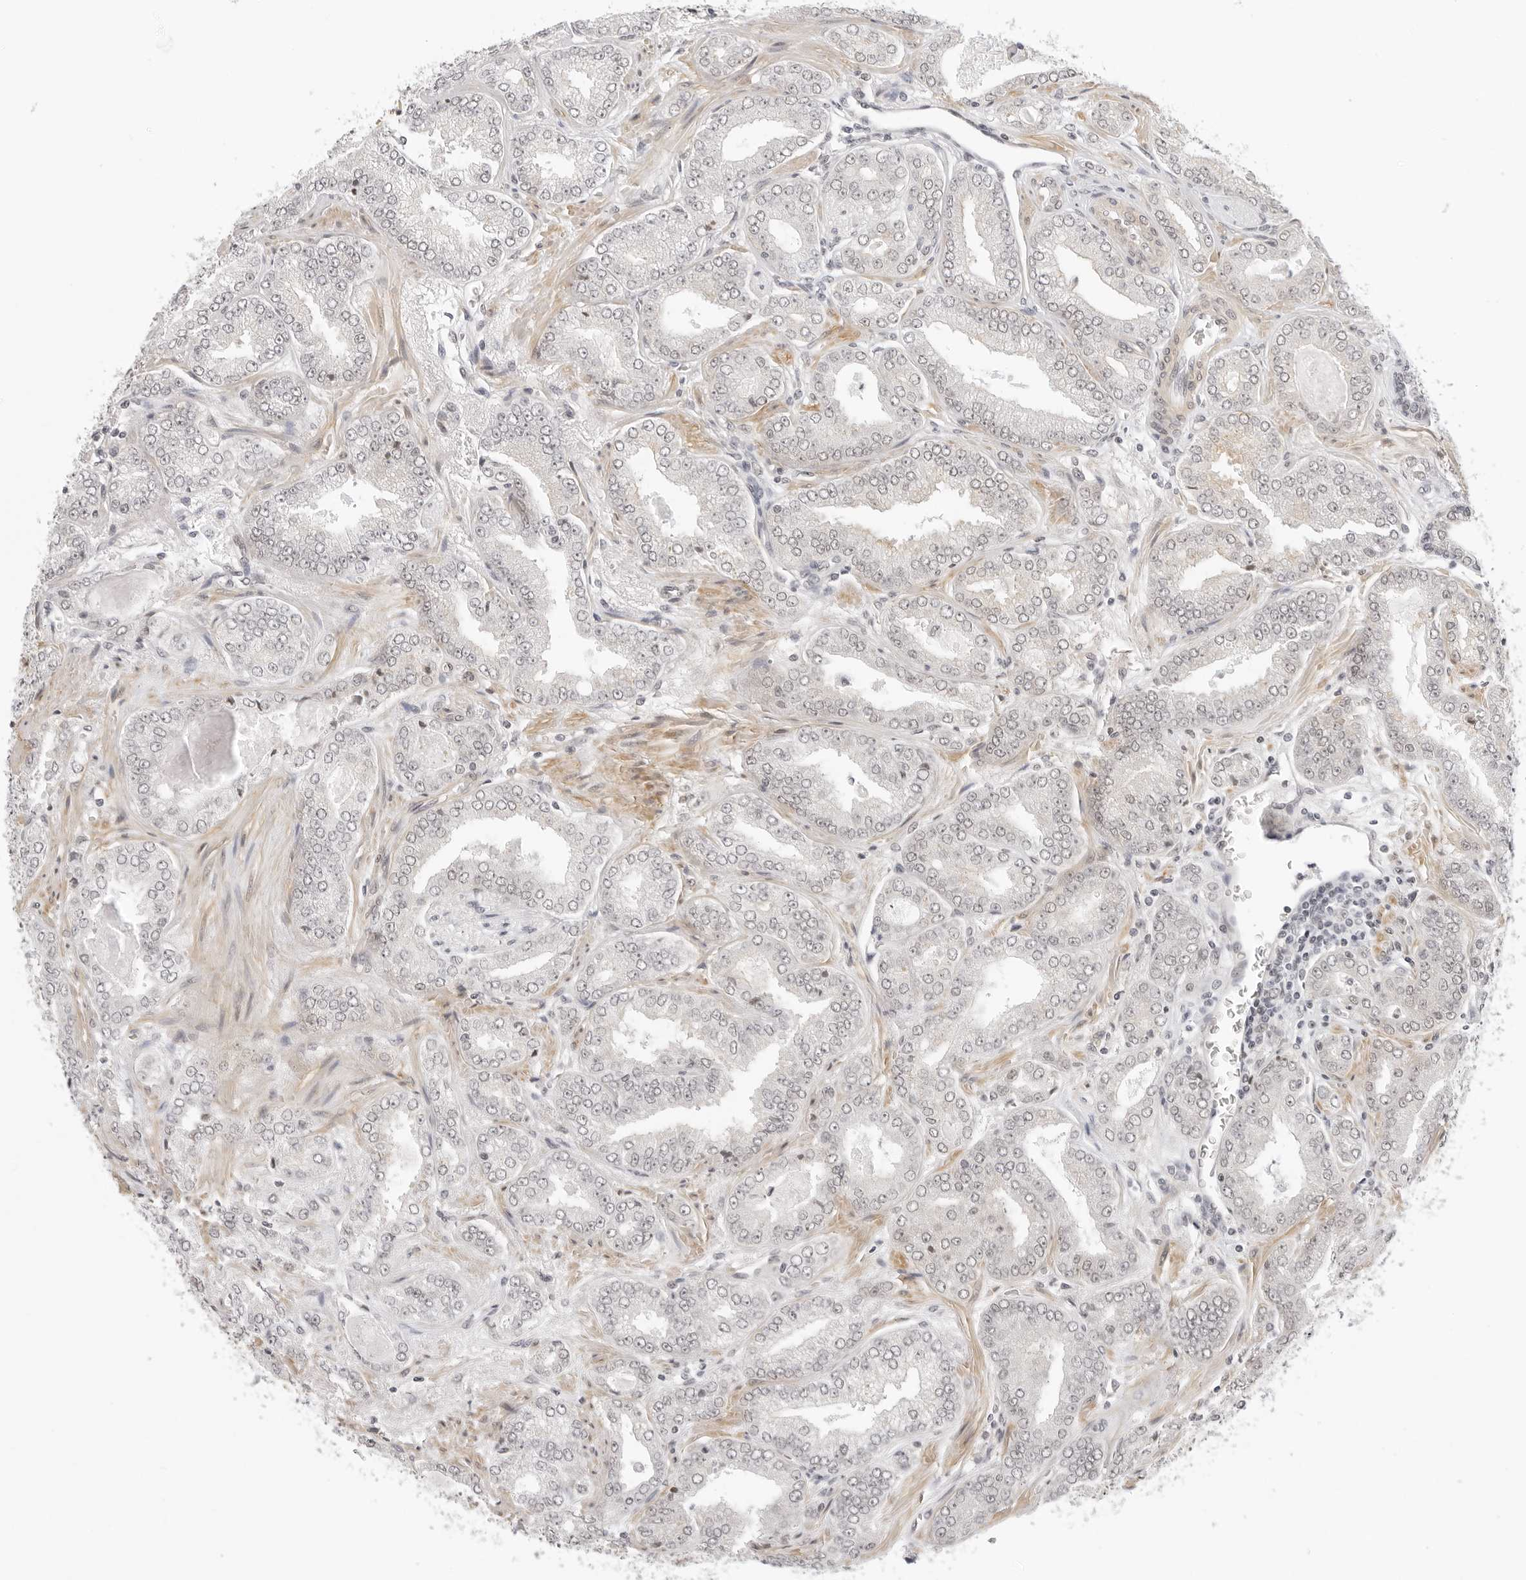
{"staining": {"intensity": "negative", "quantity": "none", "location": "none"}, "tissue": "prostate cancer", "cell_type": "Tumor cells", "image_type": "cancer", "snomed": [{"axis": "morphology", "description": "Adenocarcinoma, High grade"}, {"axis": "topography", "description": "Prostate"}], "caption": "Prostate cancer stained for a protein using immunohistochemistry (IHC) displays no expression tumor cells.", "gene": "TCIM", "patient": {"sex": "male", "age": 71}}